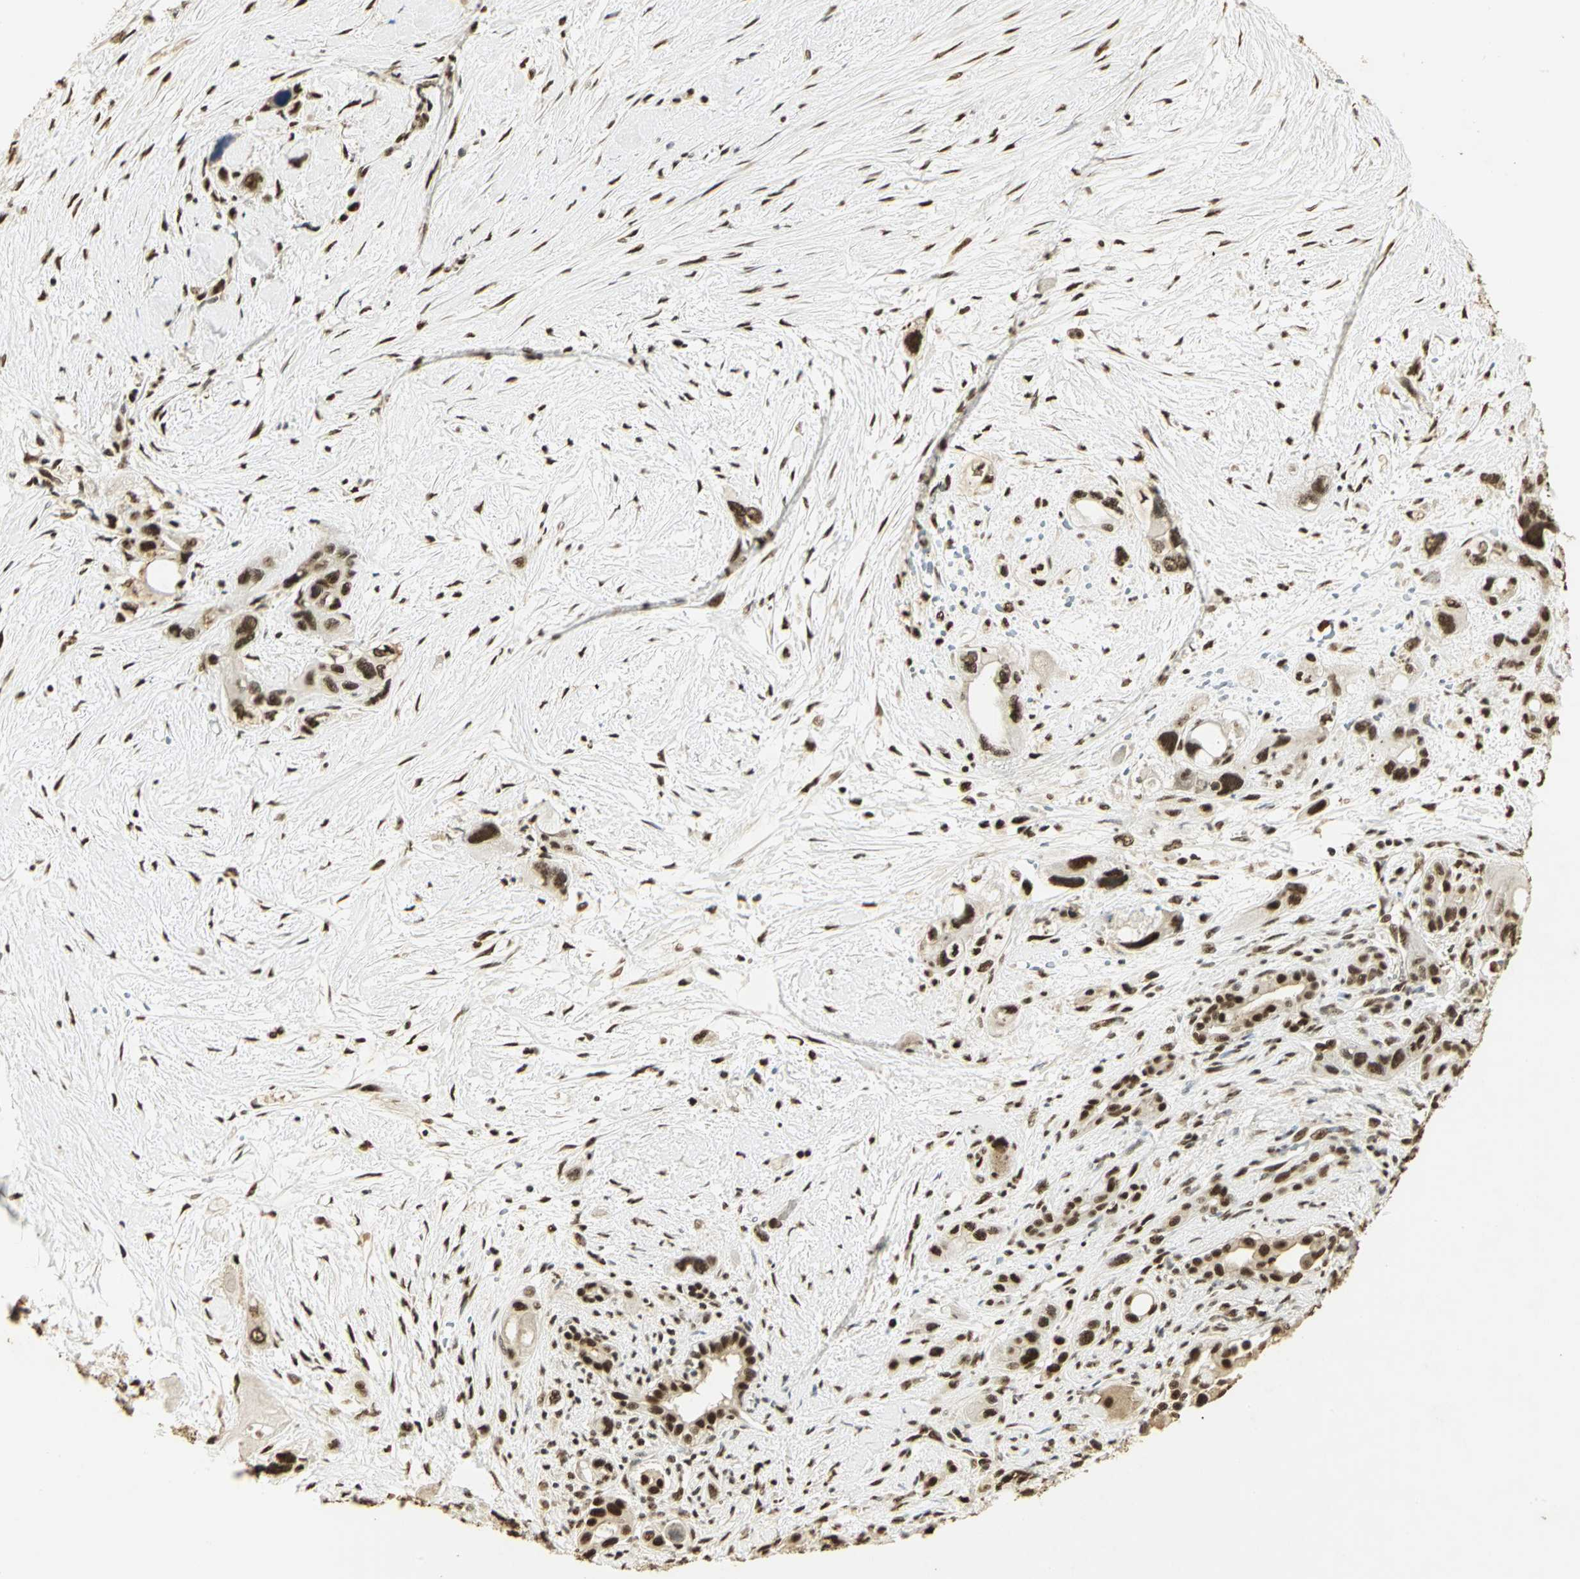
{"staining": {"intensity": "strong", "quantity": ">75%", "location": "nuclear"}, "tissue": "pancreatic cancer", "cell_type": "Tumor cells", "image_type": "cancer", "snomed": [{"axis": "morphology", "description": "Adenocarcinoma, NOS"}, {"axis": "topography", "description": "Pancreas"}], "caption": "Immunohistochemical staining of adenocarcinoma (pancreatic) shows high levels of strong nuclear protein expression in approximately >75% of tumor cells.", "gene": "SET", "patient": {"sex": "male", "age": 46}}